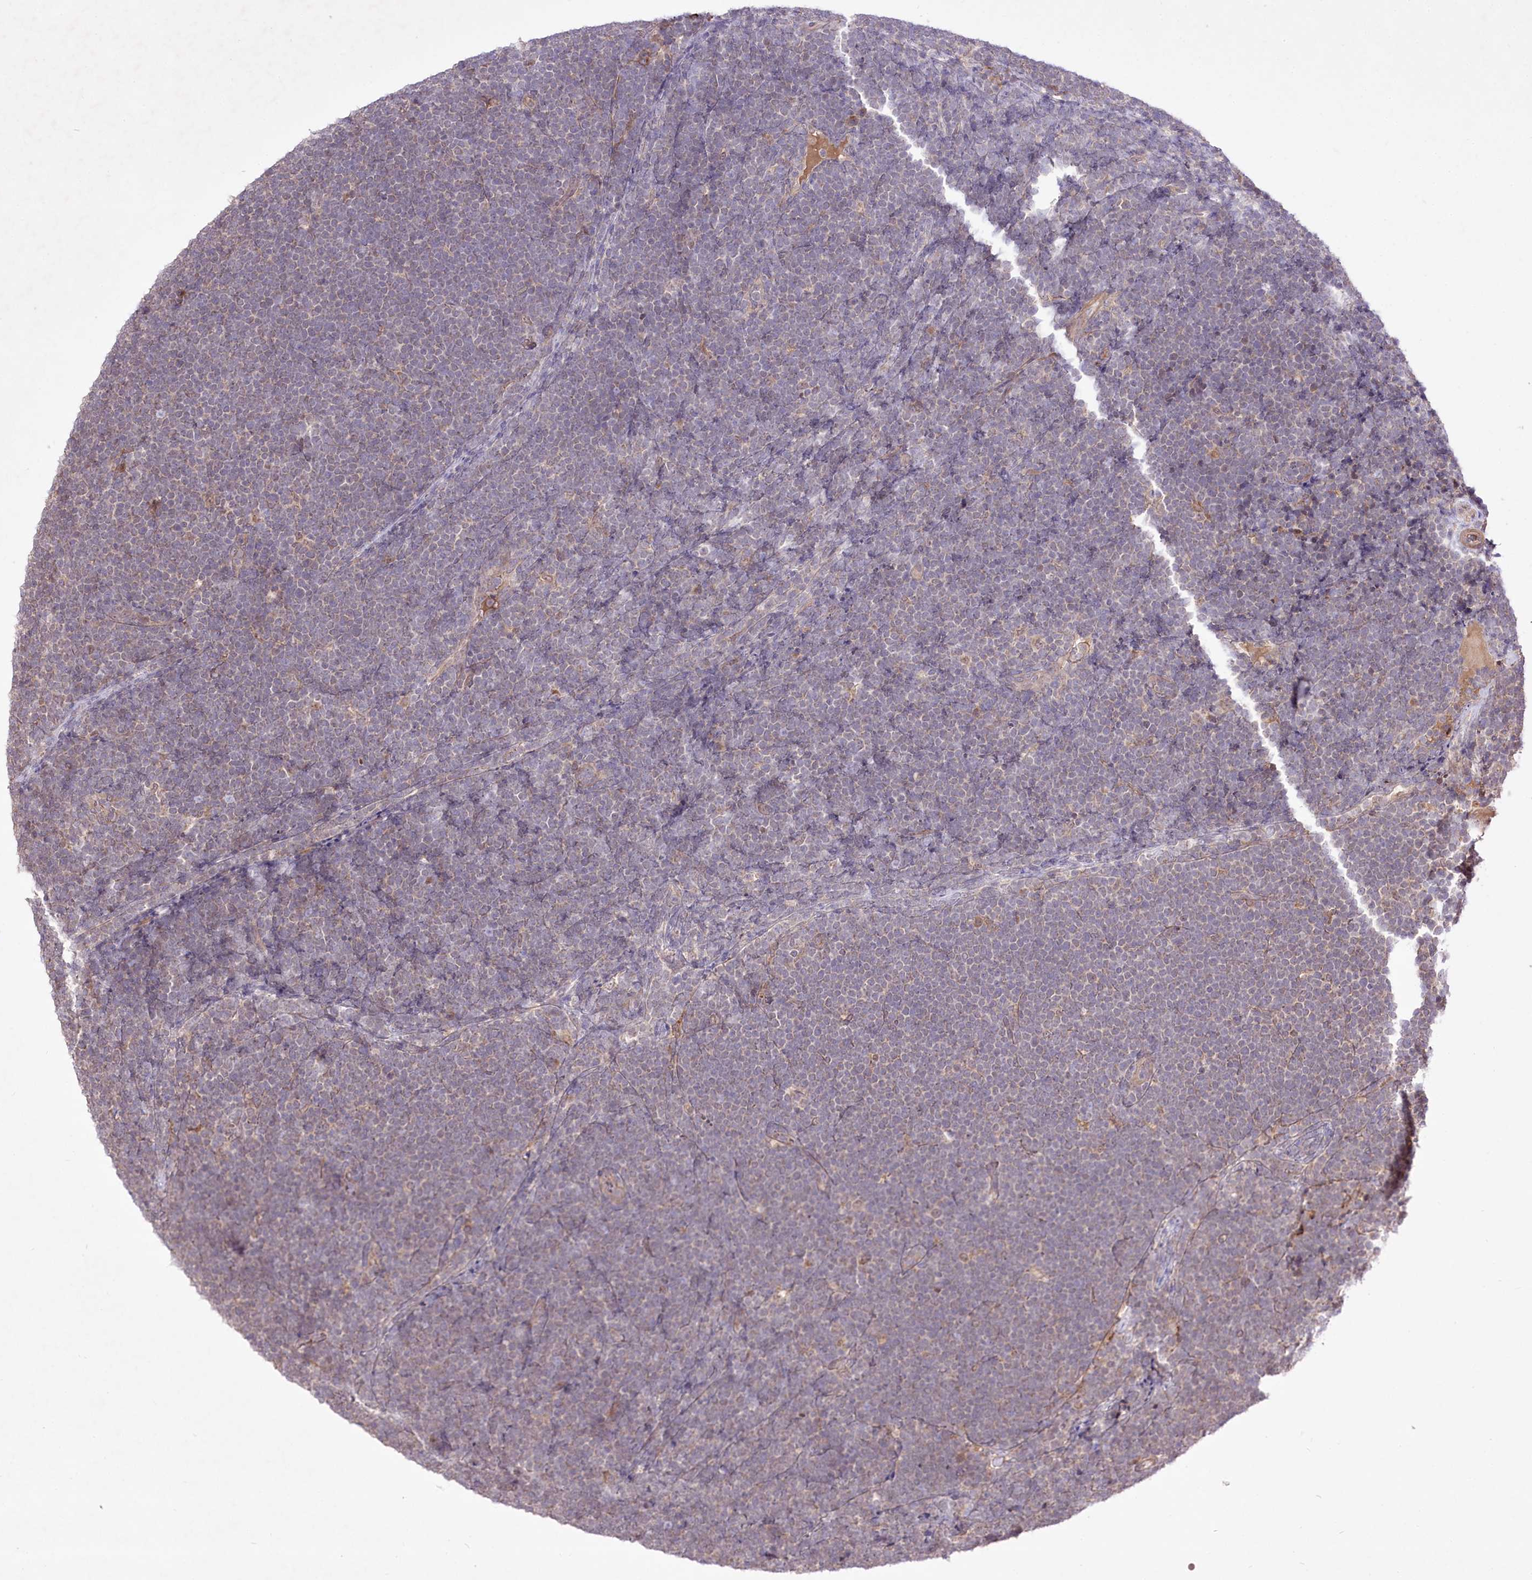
{"staining": {"intensity": "negative", "quantity": "none", "location": "none"}, "tissue": "lymphoma", "cell_type": "Tumor cells", "image_type": "cancer", "snomed": [{"axis": "morphology", "description": "Malignant lymphoma, non-Hodgkin's type, High grade"}, {"axis": "topography", "description": "Lymph node"}], "caption": "This micrograph is of lymphoma stained with IHC to label a protein in brown with the nuclei are counter-stained blue. There is no positivity in tumor cells.", "gene": "HELT", "patient": {"sex": "male", "age": 13}}